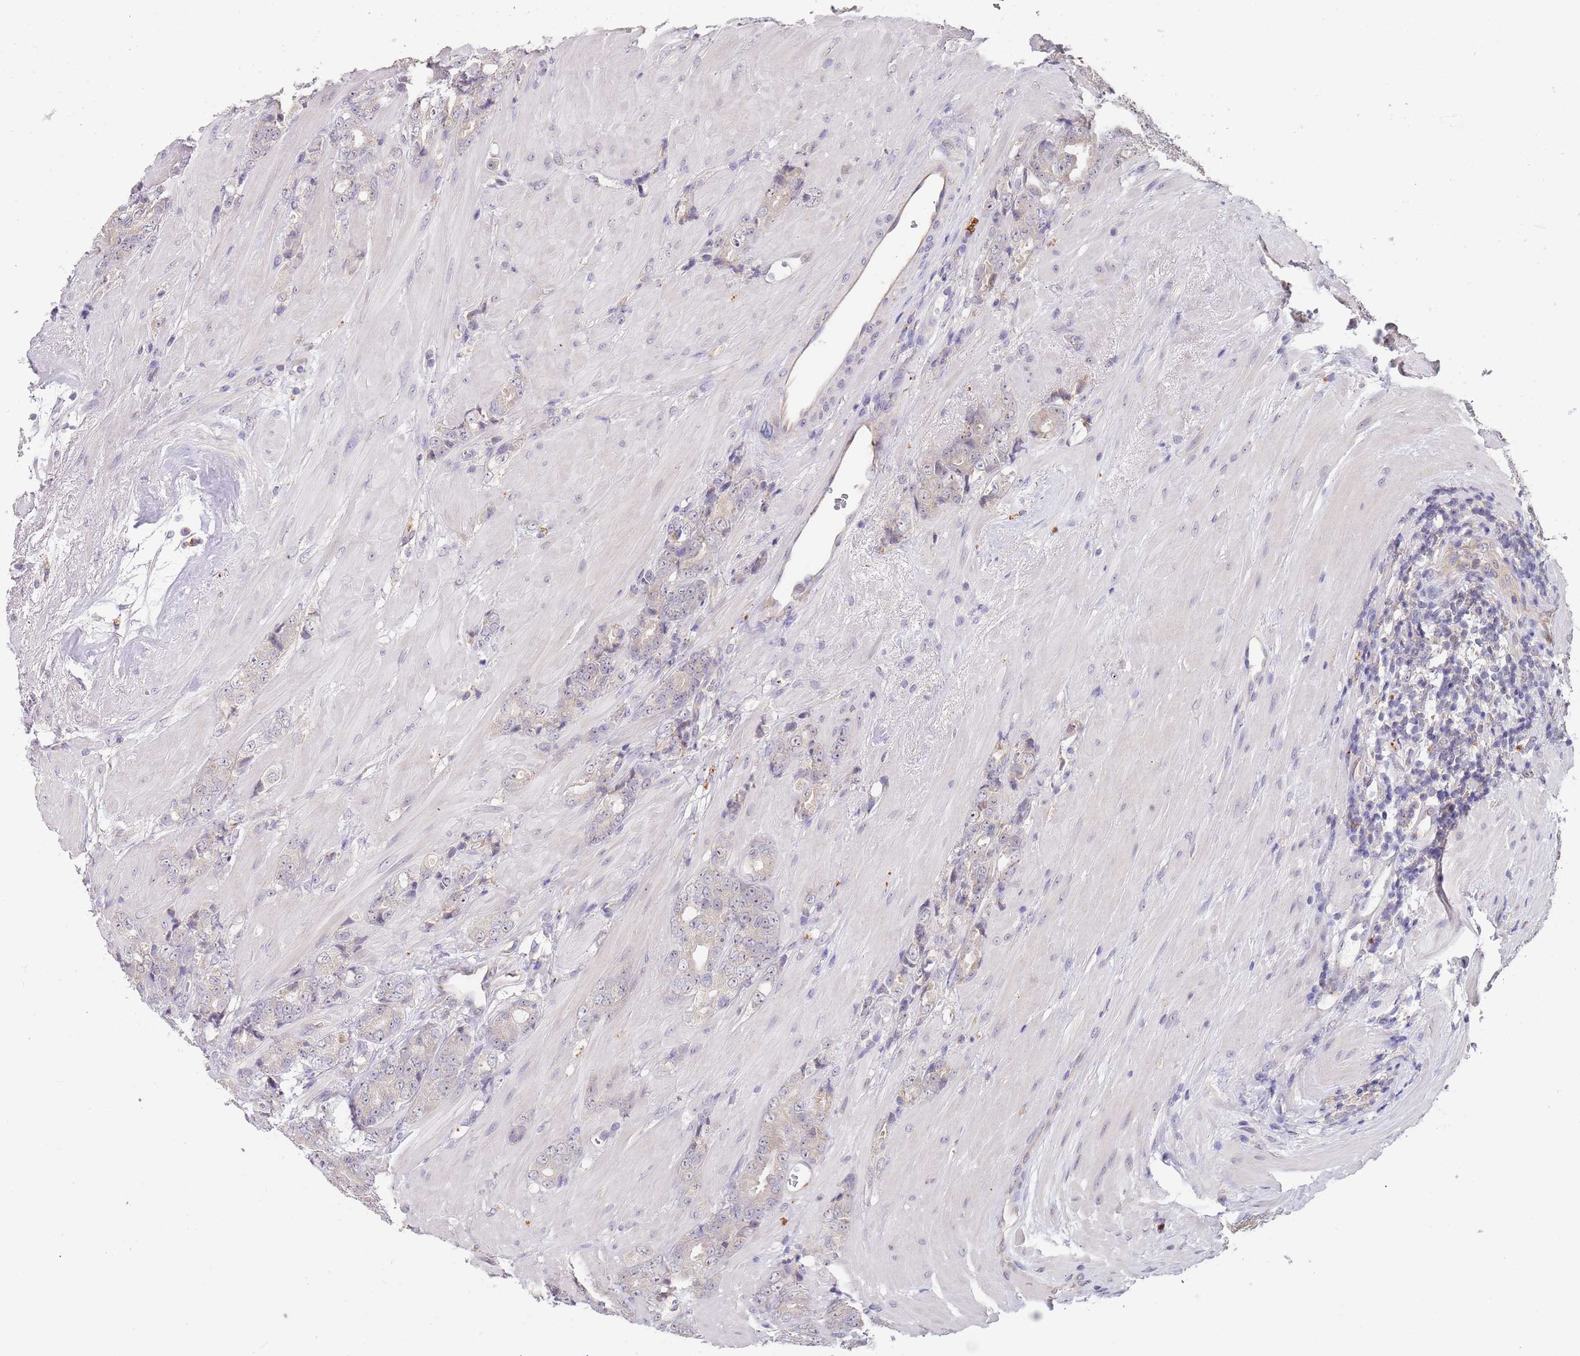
{"staining": {"intensity": "negative", "quantity": "none", "location": "none"}, "tissue": "prostate cancer", "cell_type": "Tumor cells", "image_type": "cancer", "snomed": [{"axis": "morphology", "description": "Adenocarcinoma, High grade"}, {"axis": "topography", "description": "Prostate"}], "caption": "DAB immunohistochemical staining of prostate cancer demonstrates no significant positivity in tumor cells. The staining was performed using DAB (3,3'-diaminobenzidine) to visualize the protein expression in brown, while the nuclei were stained in blue with hematoxylin (Magnification: 20x).", "gene": "TMEM64", "patient": {"sex": "male", "age": 62}}